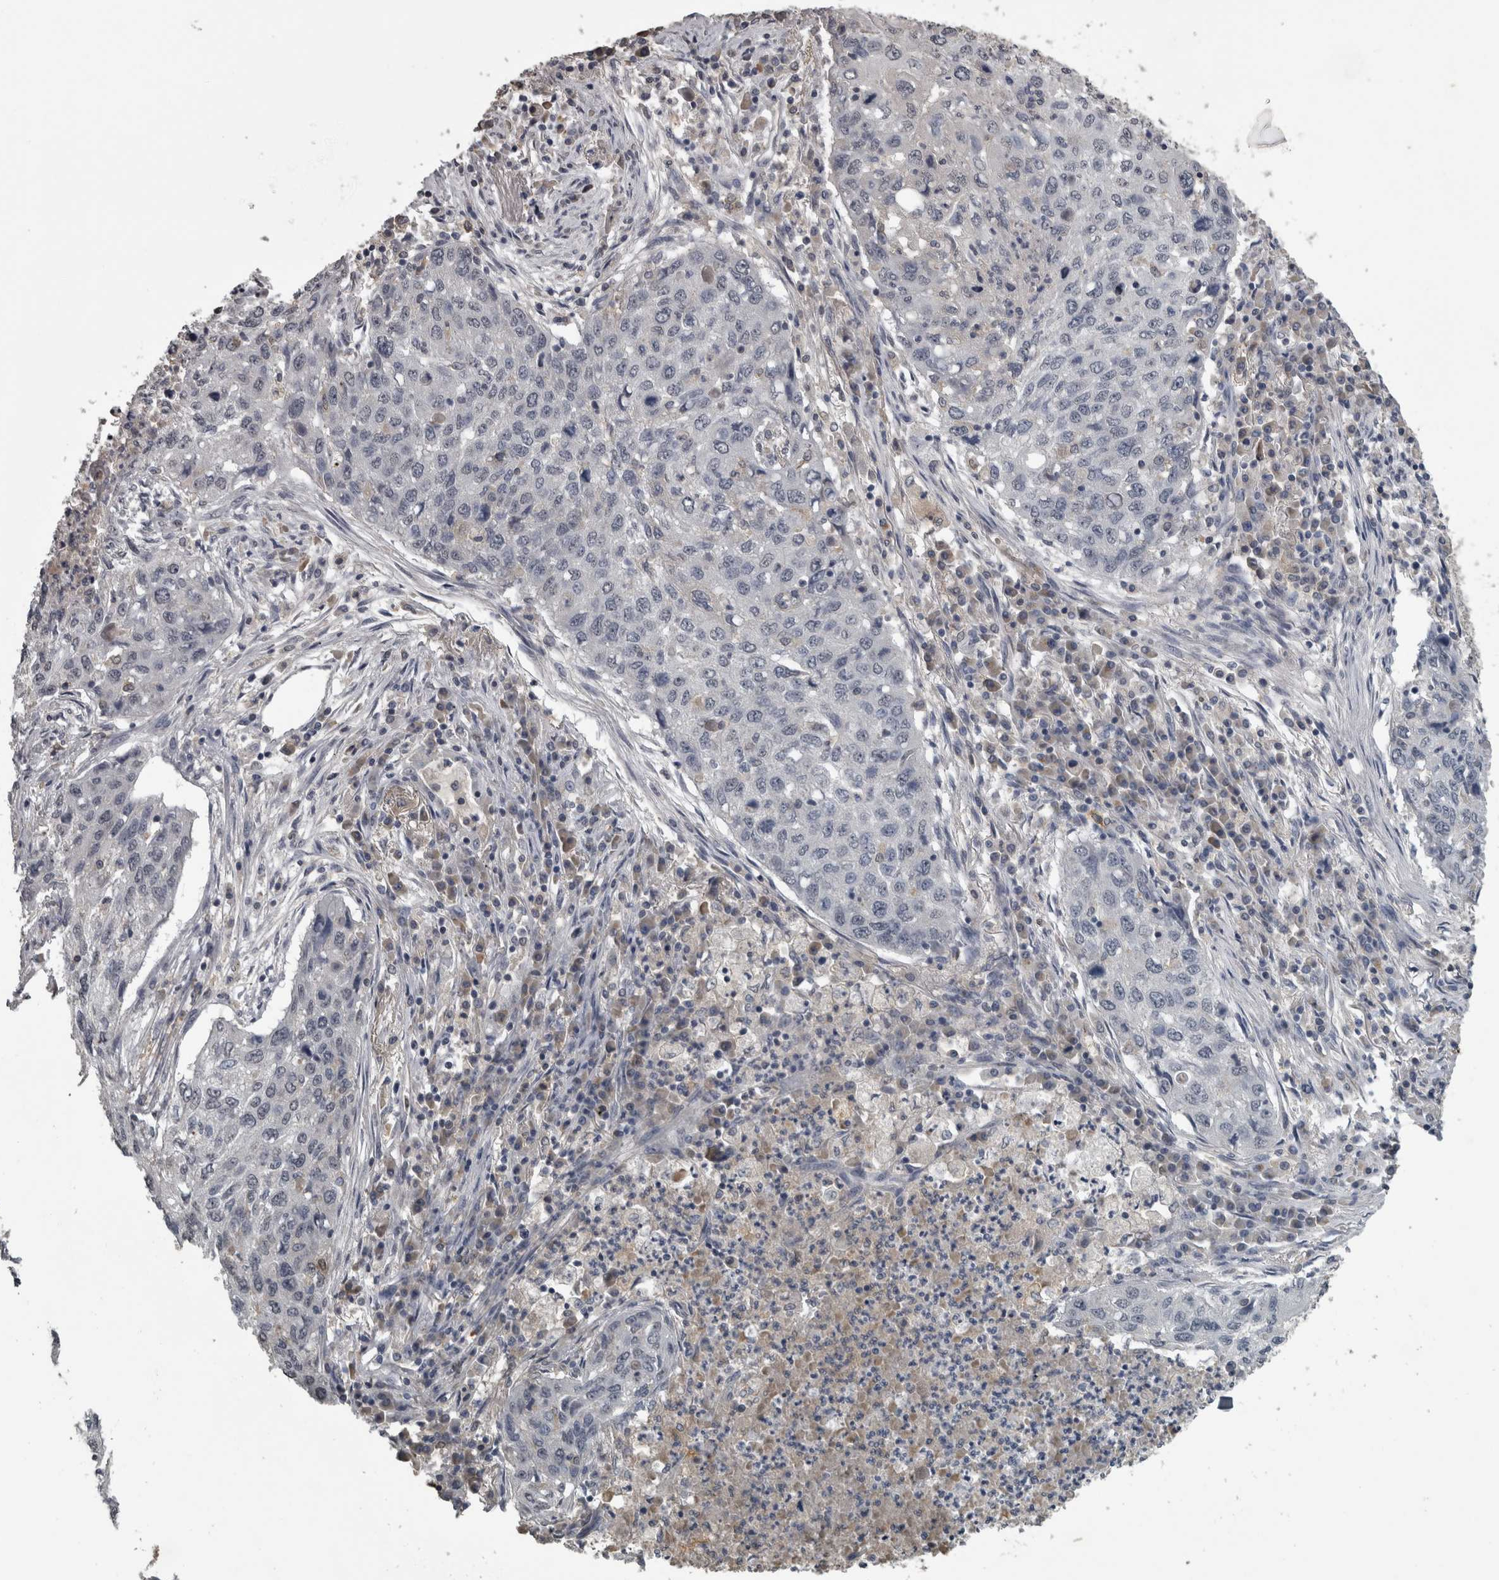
{"staining": {"intensity": "negative", "quantity": "none", "location": "none"}, "tissue": "lung cancer", "cell_type": "Tumor cells", "image_type": "cancer", "snomed": [{"axis": "morphology", "description": "Squamous cell carcinoma, NOS"}, {"axis": "topography", "description": "Lung"}], "caption": "Tumor cells are negative for brown protein staining in lung cancer (squamous cell carcinoma).", "gene": "PIK3AP1", "patient": {"sex": "female", "age": 63}}